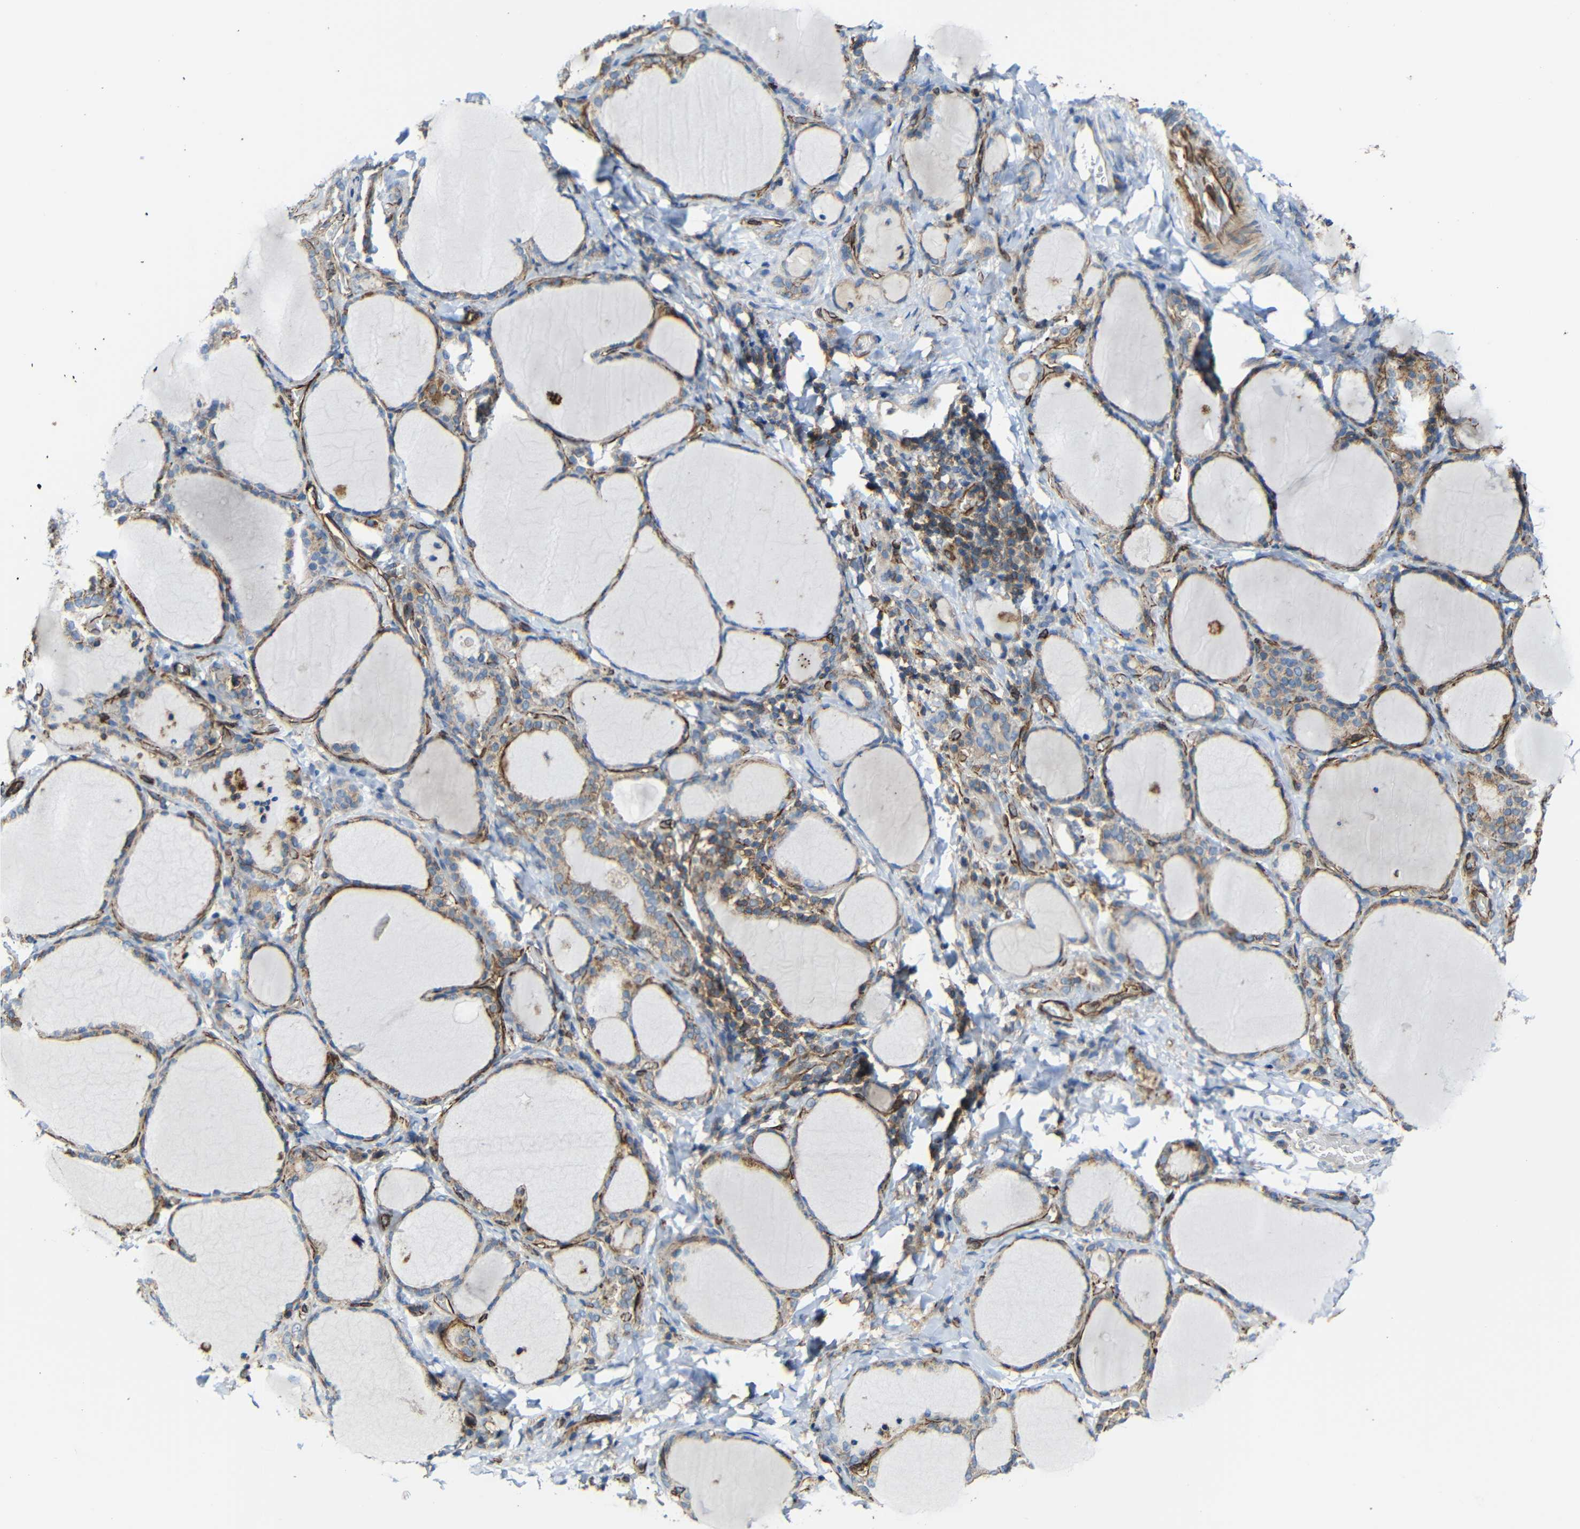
{"staining": {"intensity": "moderate", "quantity": ">75%", "location": "cytoplasmic/membranous"}, "tissue": "thyroid gland", "cell_type": "Glandular cells", "image_type": "normal", "snomed": [{"axis": "morphology", "description": "Normal tissue, NOS"}, {"axis": "morphology", "description": "Papillary adenocarcinoma, NOS"}, {"axis": "topography", "description": "Thyroid gland"}], "caption": "Brown immunohistochemical staining in benign thyroid gland reveals moderate cytoplasmic/membranous positivity in about >75% of glandular cells. (brown staining indicates protein expression, while blue staining denotes nuclei).", "gene": "IGSF10", "patient": {"sex": "female", "age": 30}}